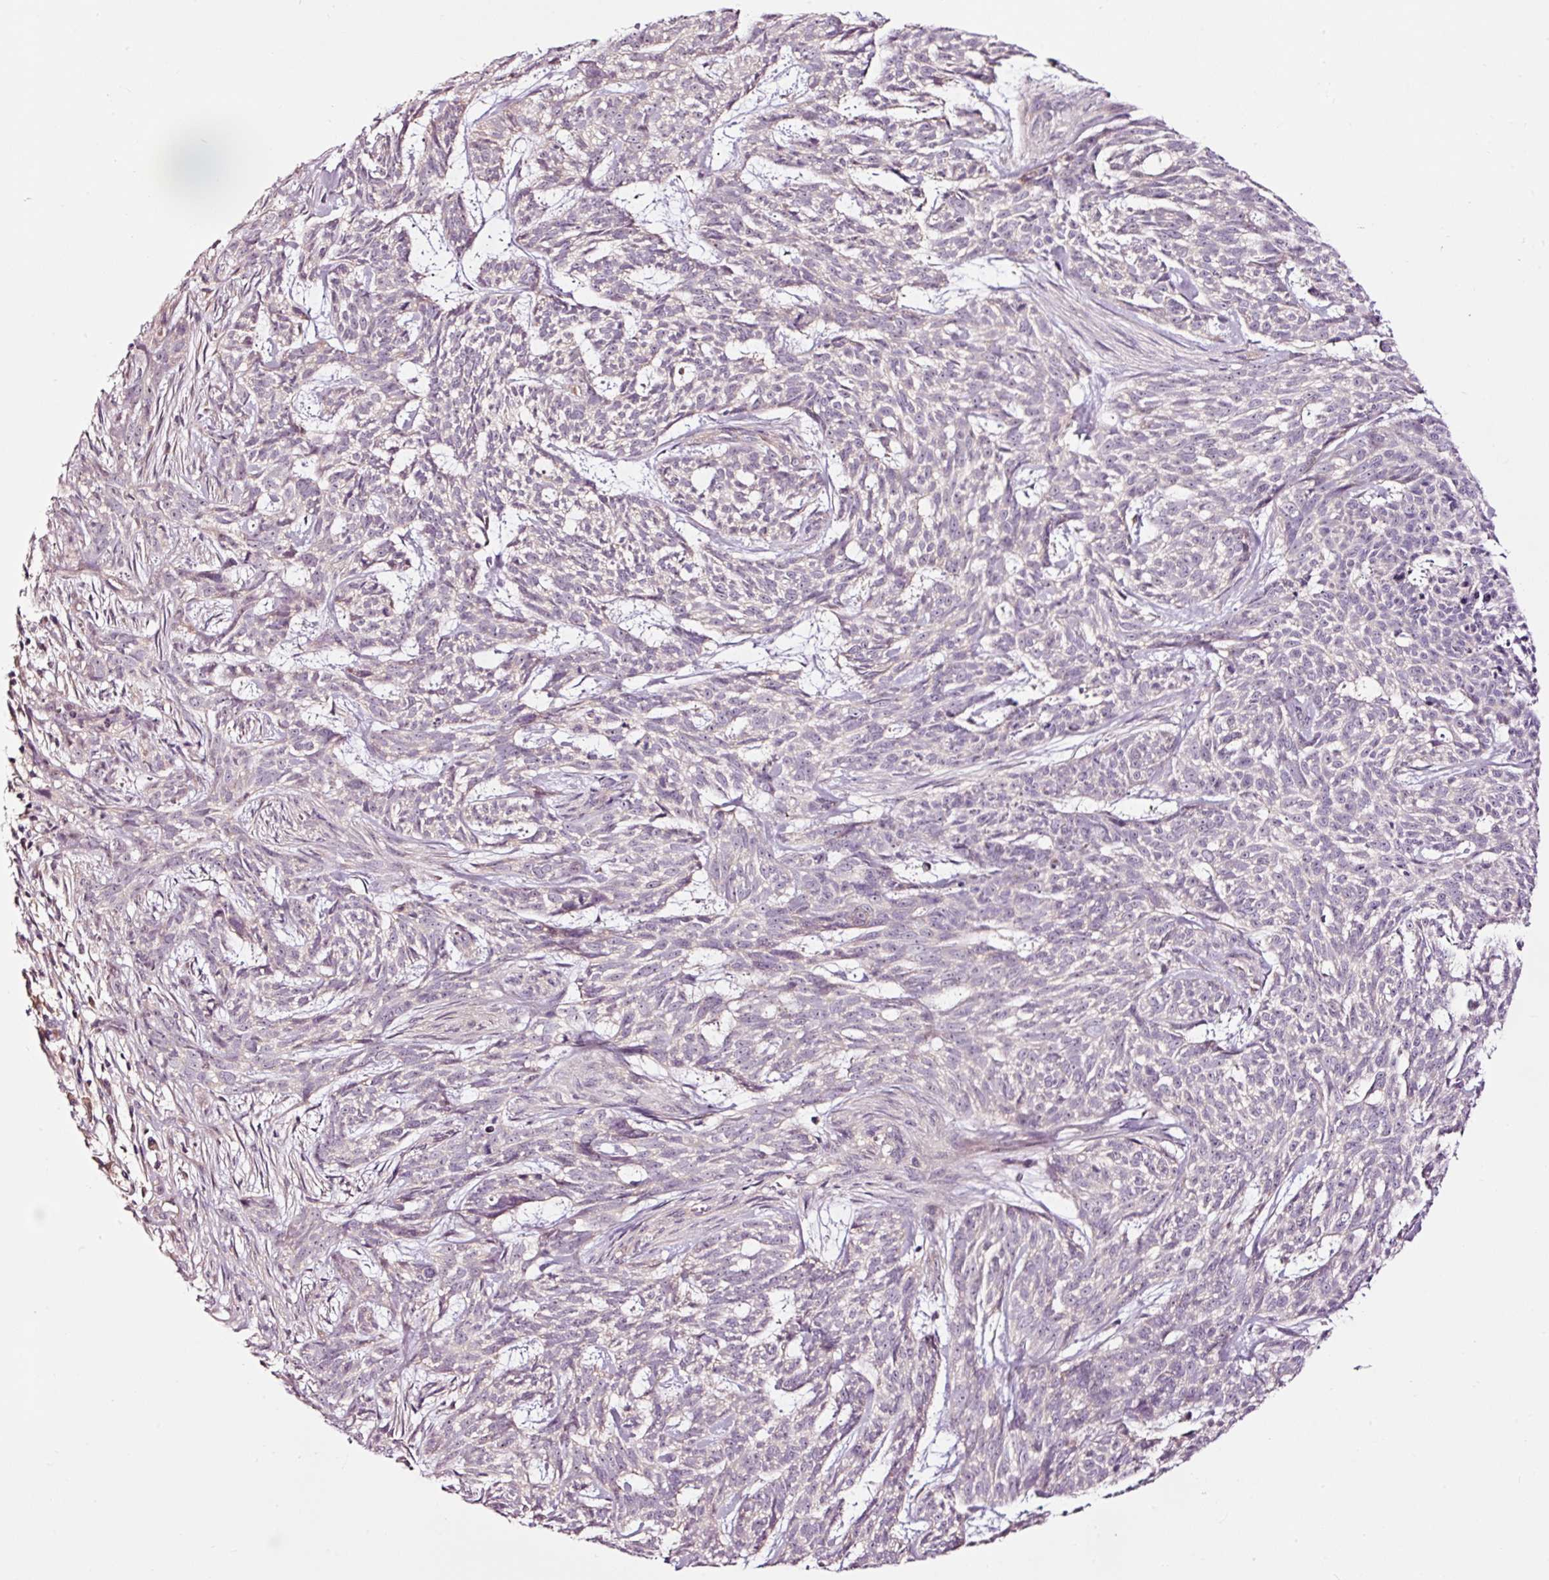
{"staining": {"intensity": "negative", "quantity": "none", "location": "none"}, "tissue": "skin cancer", "cell_type": "Tumor cells", "image_type": "cancer", "snomed": [{"axis": "morphology", "description": "Basal cell carcinoma"}, {"axis": "topography", "description": "Skin"}], "caption": "Basal cell carcinoma (skin) was stained to show a protein in brown. There is no significant staining in tumor cells. (DAB (3,3'-diaminobenzidine) IHC with hematoxylin counter stain).", "gene": "UTP14A", "patient": {"sex": "female", "age": 93}}